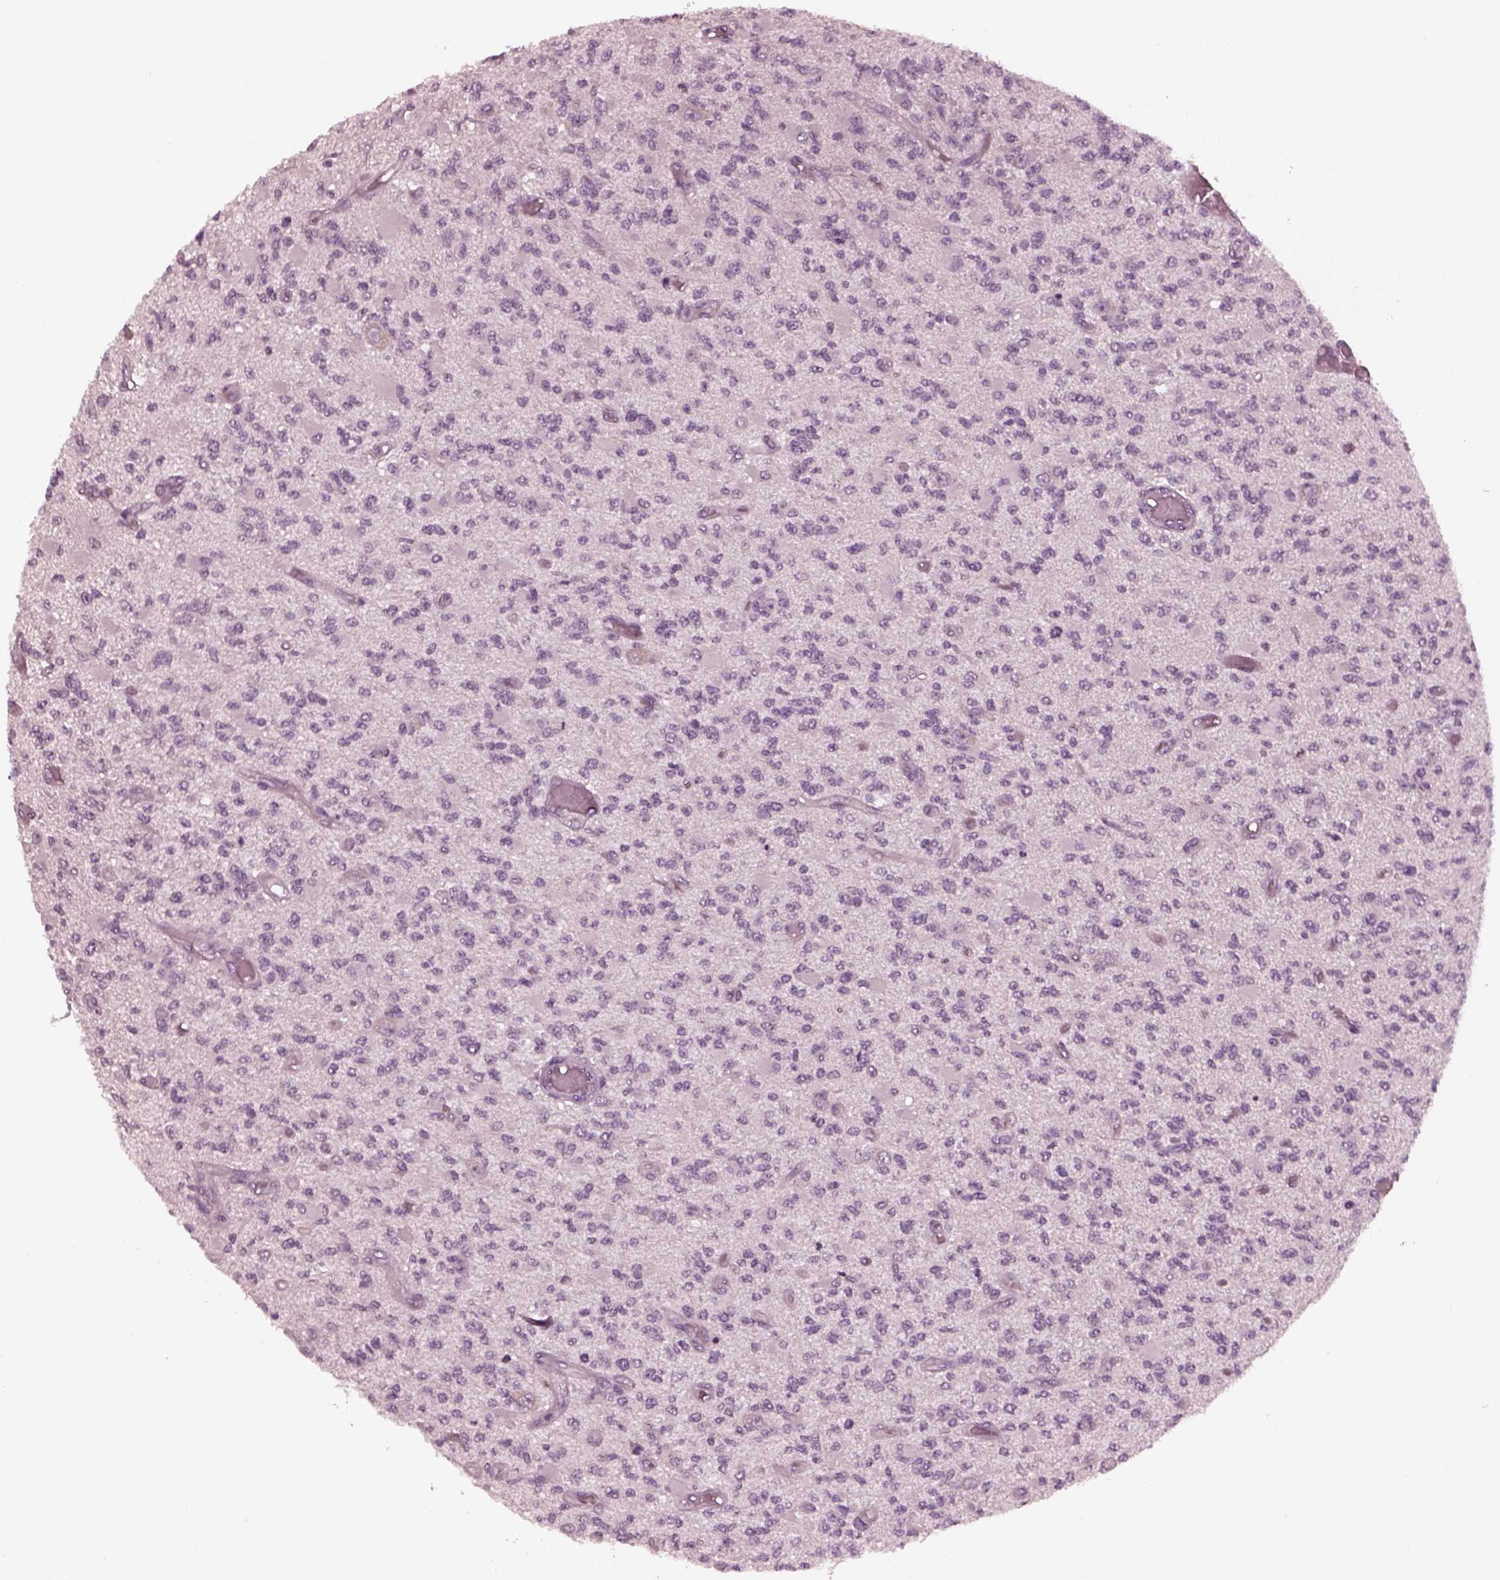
{"staining": {"intensity": "negative", "quantity": "none", "location": "none"}, "tissue": "glioma", "cell_type": "Tumor cells", "image_type": "cancer", "snomed": [{"axis": "morphology", "description": "Glioma, malignant, High grade"}, {"axis": "topography", "description": "Brain"}], "caption": "The image displays no staining of tumor cells in glioma.", "gene": "YY2", "patient": {"sex": "female", "age": 63}}